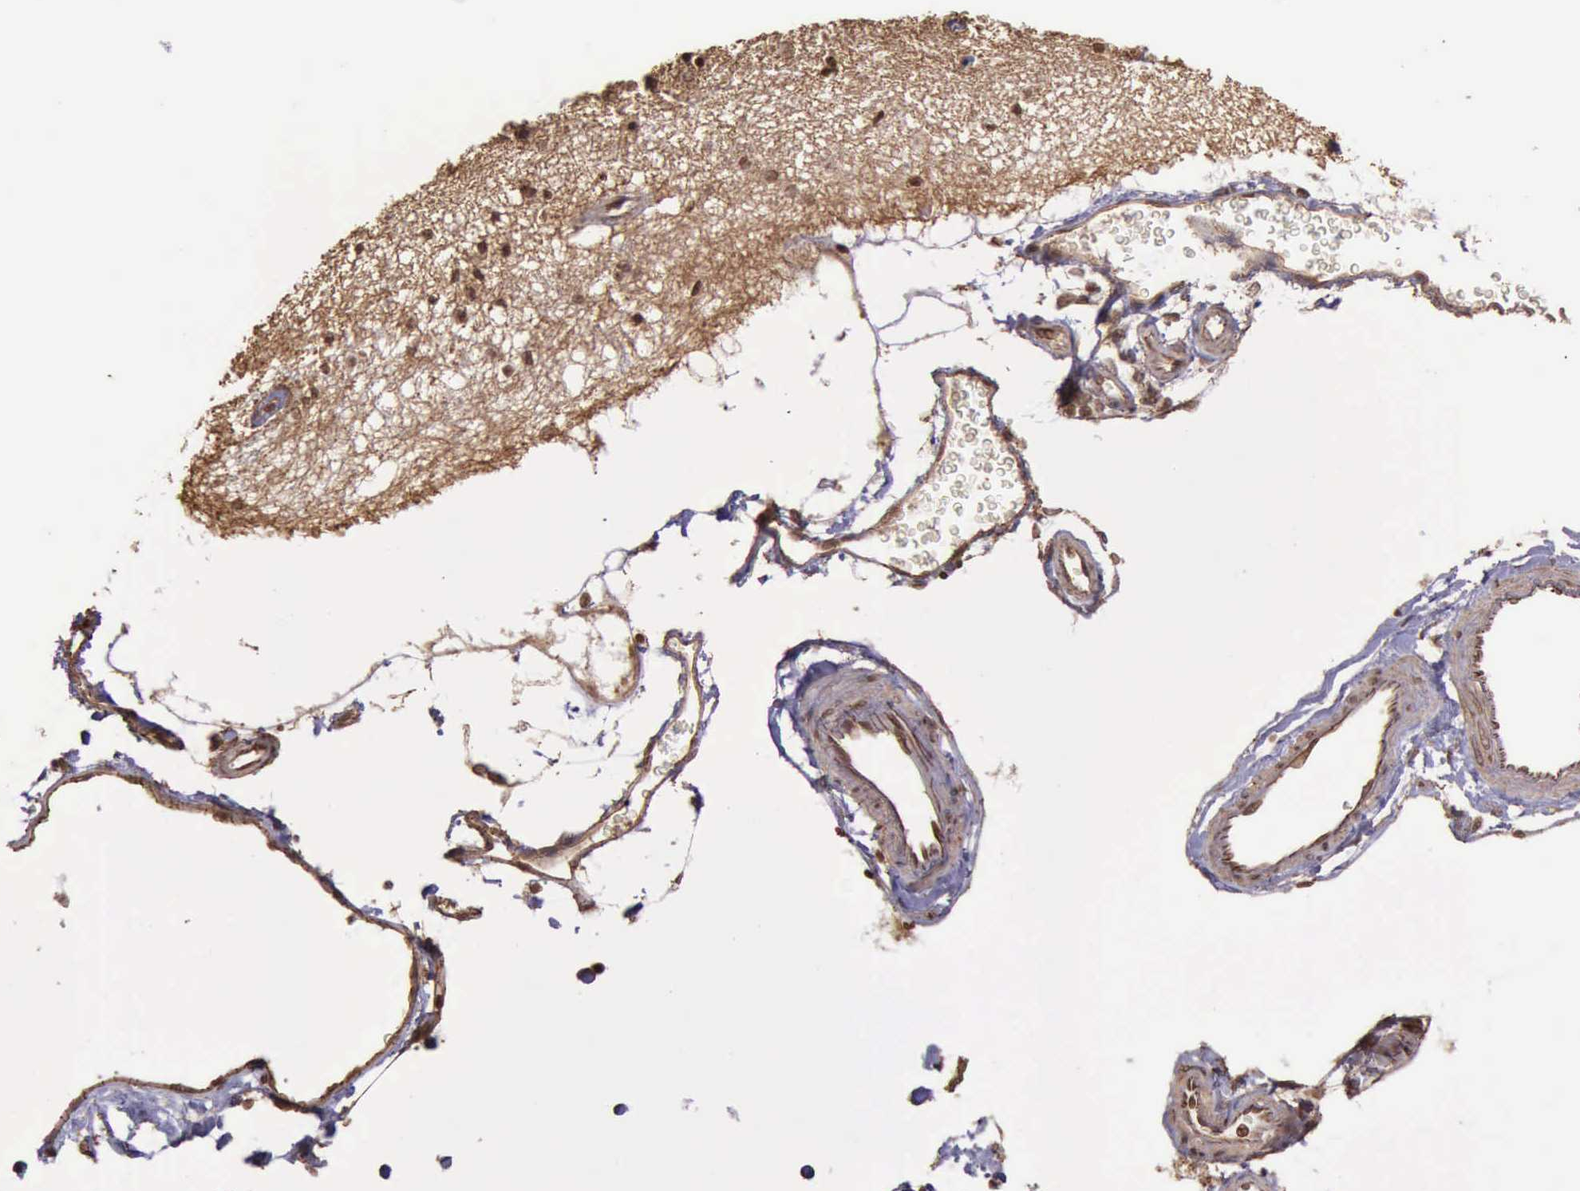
{"staining": {"intensity": "weak", "quantity": "25%-75%", "location": "nuclear"}, "tissue": "hippocampus", "cell_type": "Glial cells", "image_type": "normal", "snomed": [{"axis": "morphology", "description": "Normal tissue, NOS"}, {"axis": "topography", "description": "Hippocampus"}], "caption": "Hippocampus stained with DAB (3,3'-diaminobenzidine) IHC displays low levels of weak nuclear expression in approximately 25%-75% of glial cells. (DAB IHC, brown staining for protein, blue staining for nuclei).", "gene": "CTNNB1", "patient": {"sex": "female", "age": 54}}